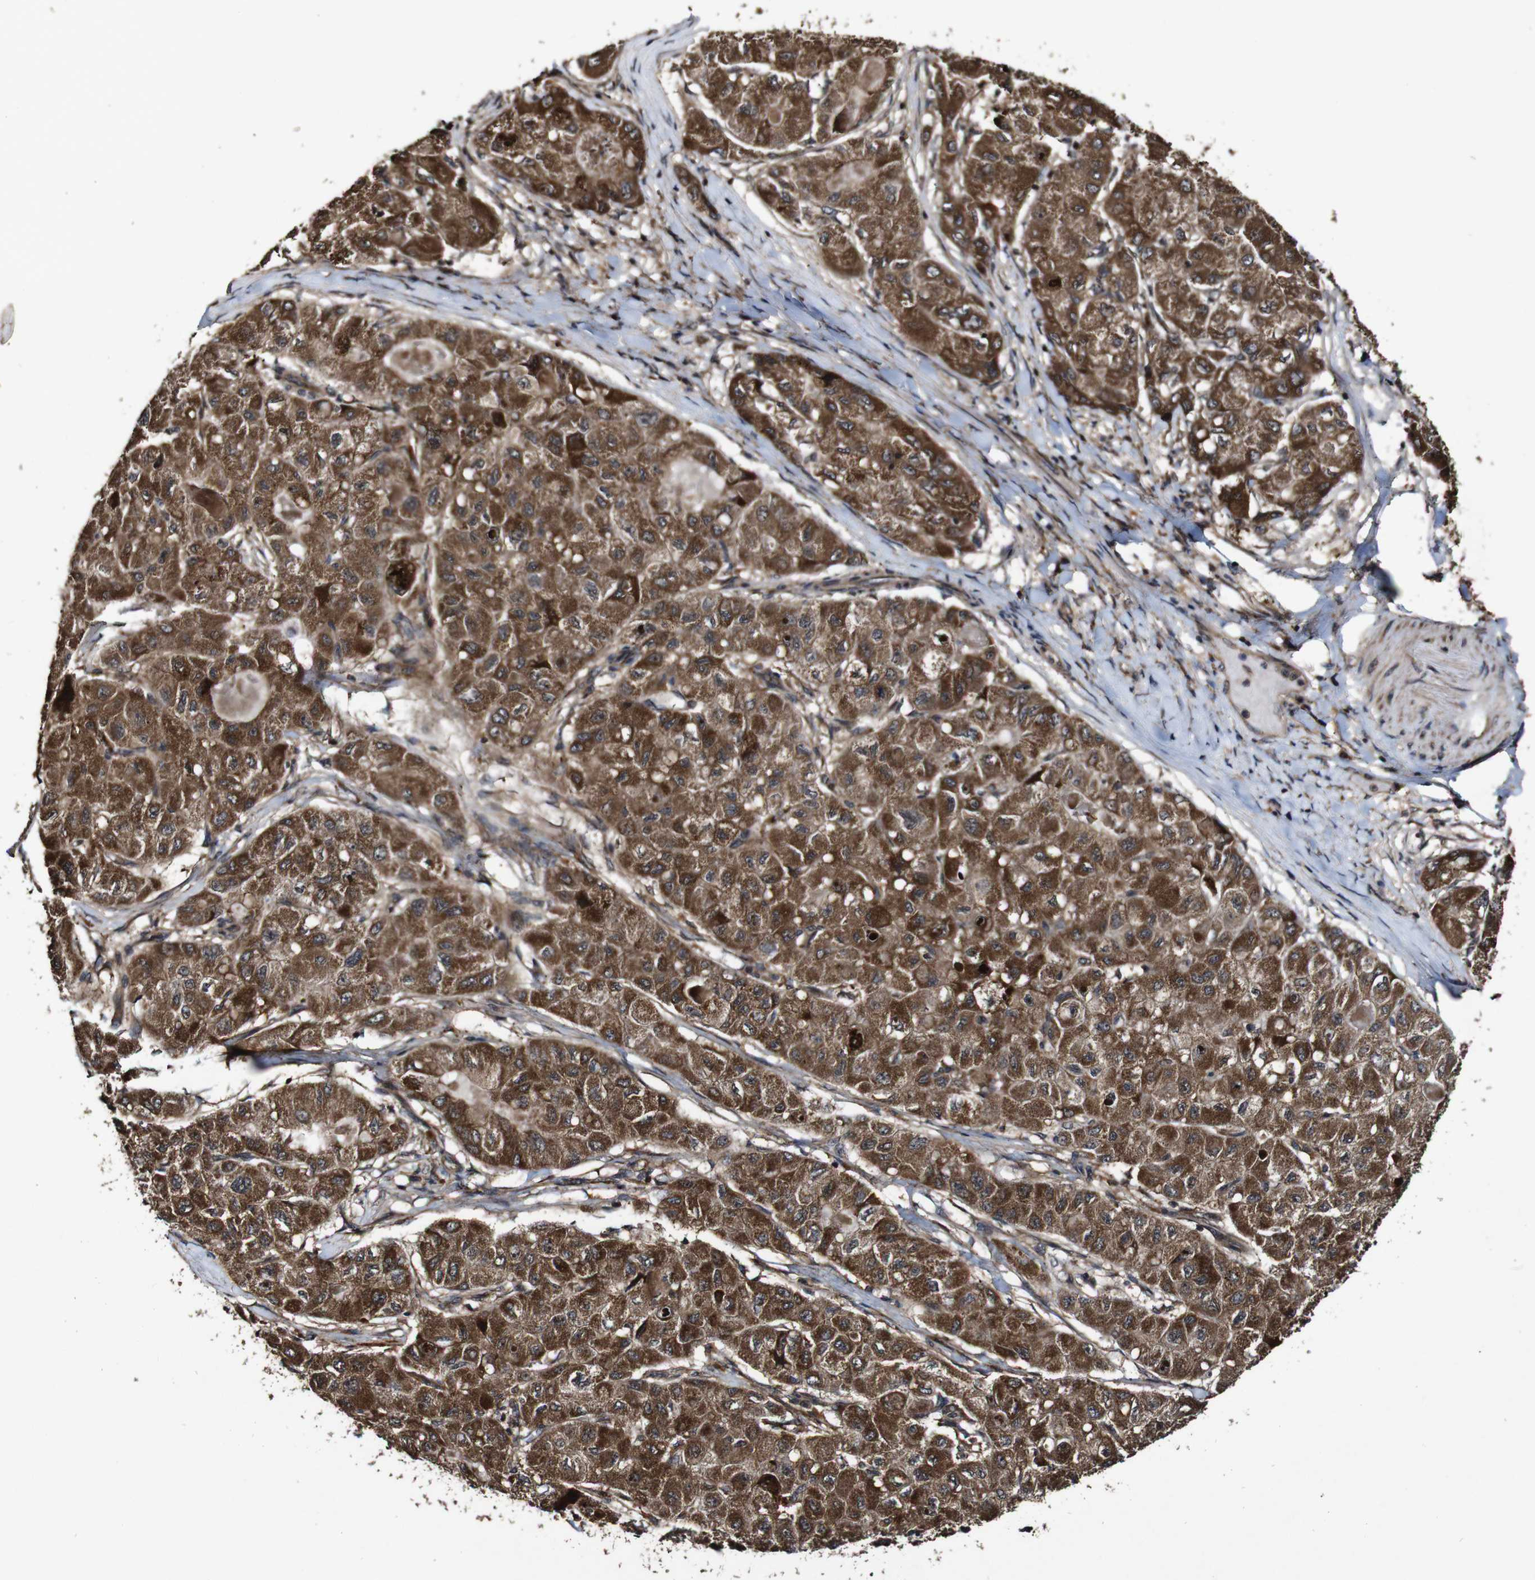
{"staining": {"intensity": "strong", "quantity": "25%-75%", "location": "cytoplasmic/membranous"}, "tissue": "liver cancer", "cell_type": "Tumor cells", "image_type": "cancer", "snomed": [{"axis": "morphology", "description": "Carcinoma, Hepatocellular, NOS"}, {"axis": "topography", "description": "Liver"}], "caption": "Strong cytoplasmic/membranous positivity is appreciated in approximately 25%-75% of tumor cells in liver cancer.", "gene": "BTN3A3", "patient": {"sex": "male", "age": 80}}